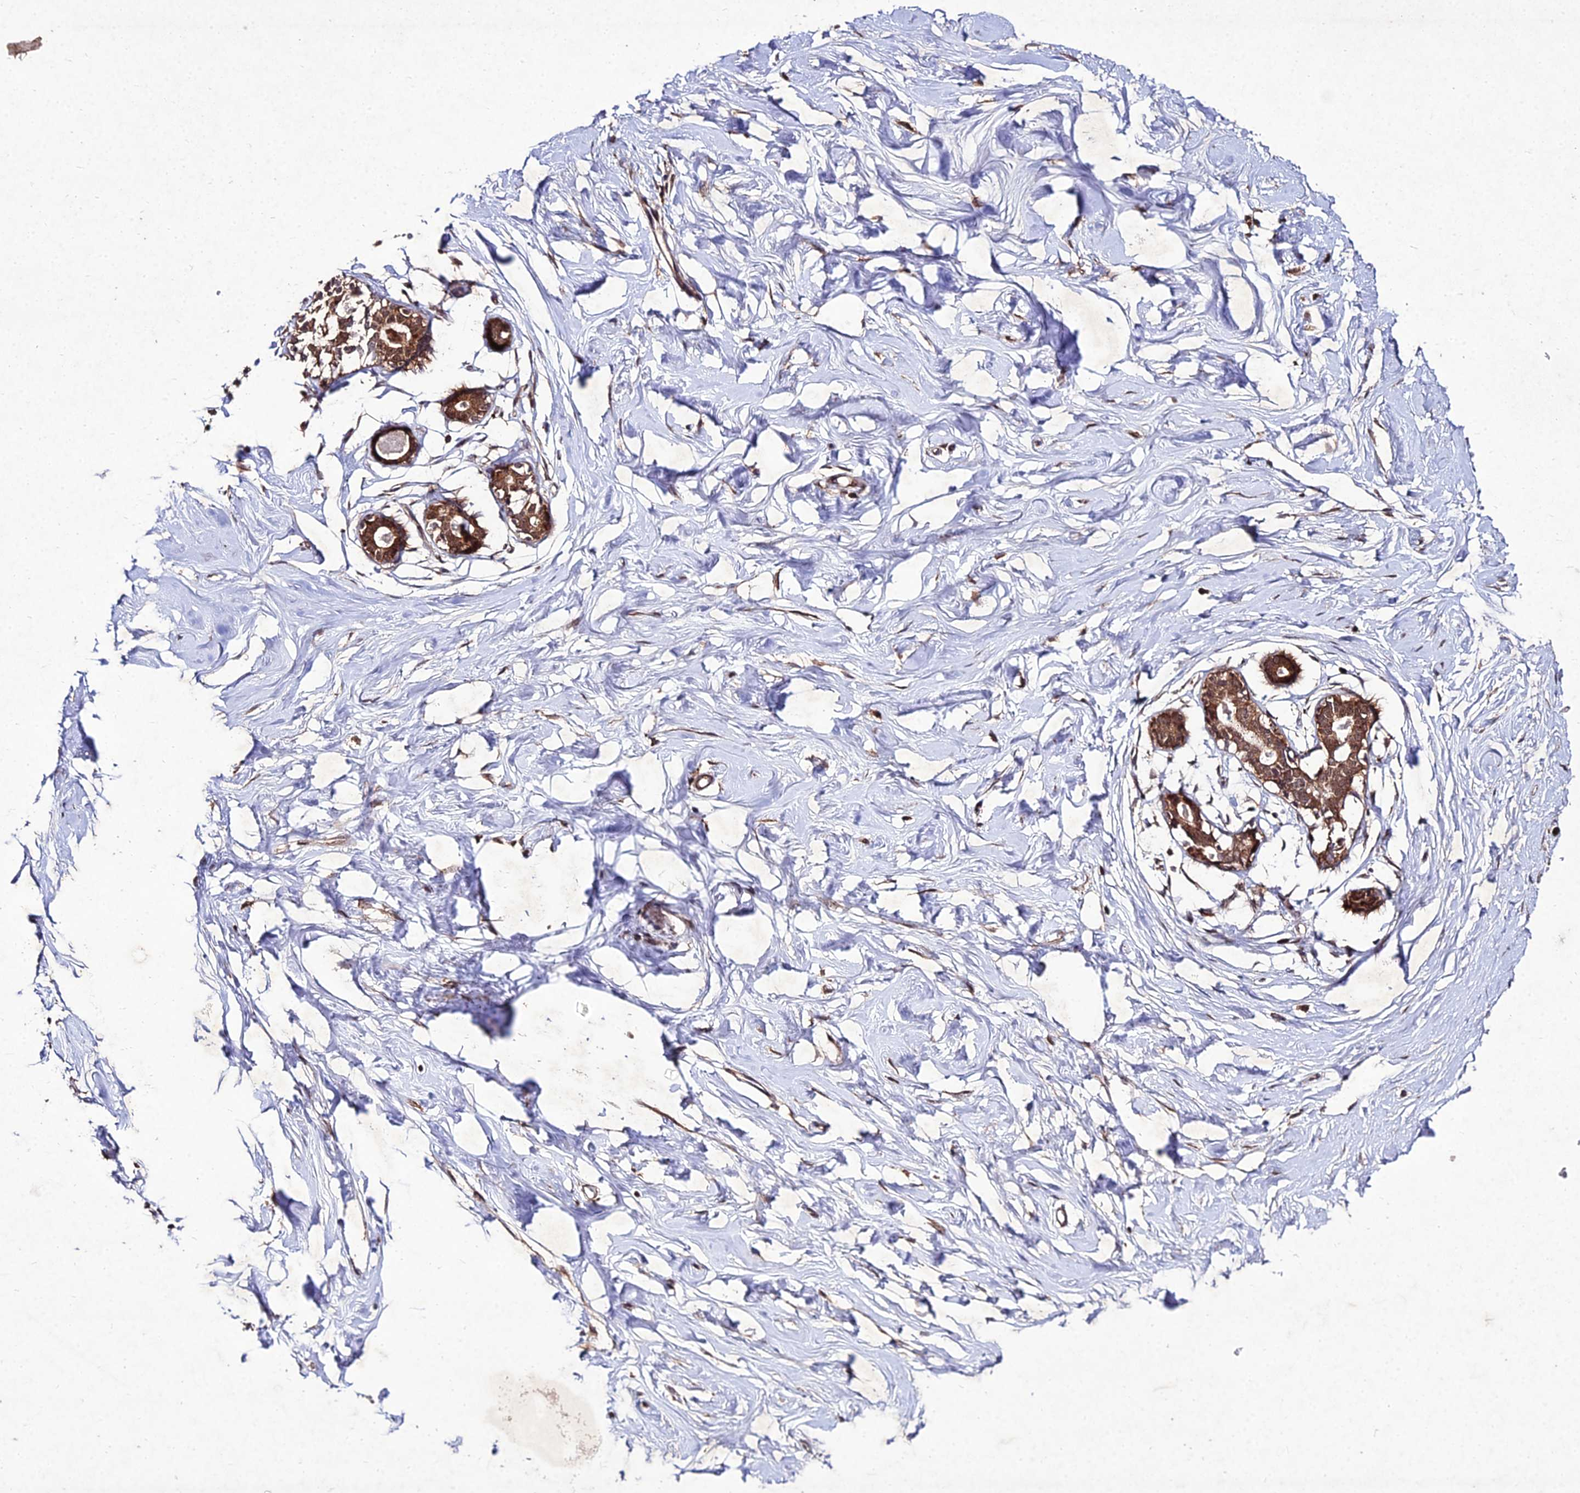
{"staining": {"intensity": "strong", "quantity": ">75%", "location": "cytoplasmic/membranous,nuclear"}, "tissue": "breast", "cell_type": "Adipocytes", "image_type": "normal", "snomed": [{"axis": "morphology", "description": "Normal tissue, NOS"}, {"axis": "morphology", "description": "Adenoma, NOS"}, {"axis": "topography", "description": "Breast"}], "caption": "Protein analysis of unremarkable breast reveals strong cytoplasmic/membranous,nuclear staining in about >75% of adipocytes.", "gene": "ZNF766", "patient": {"sex": "female", "age": 23}}